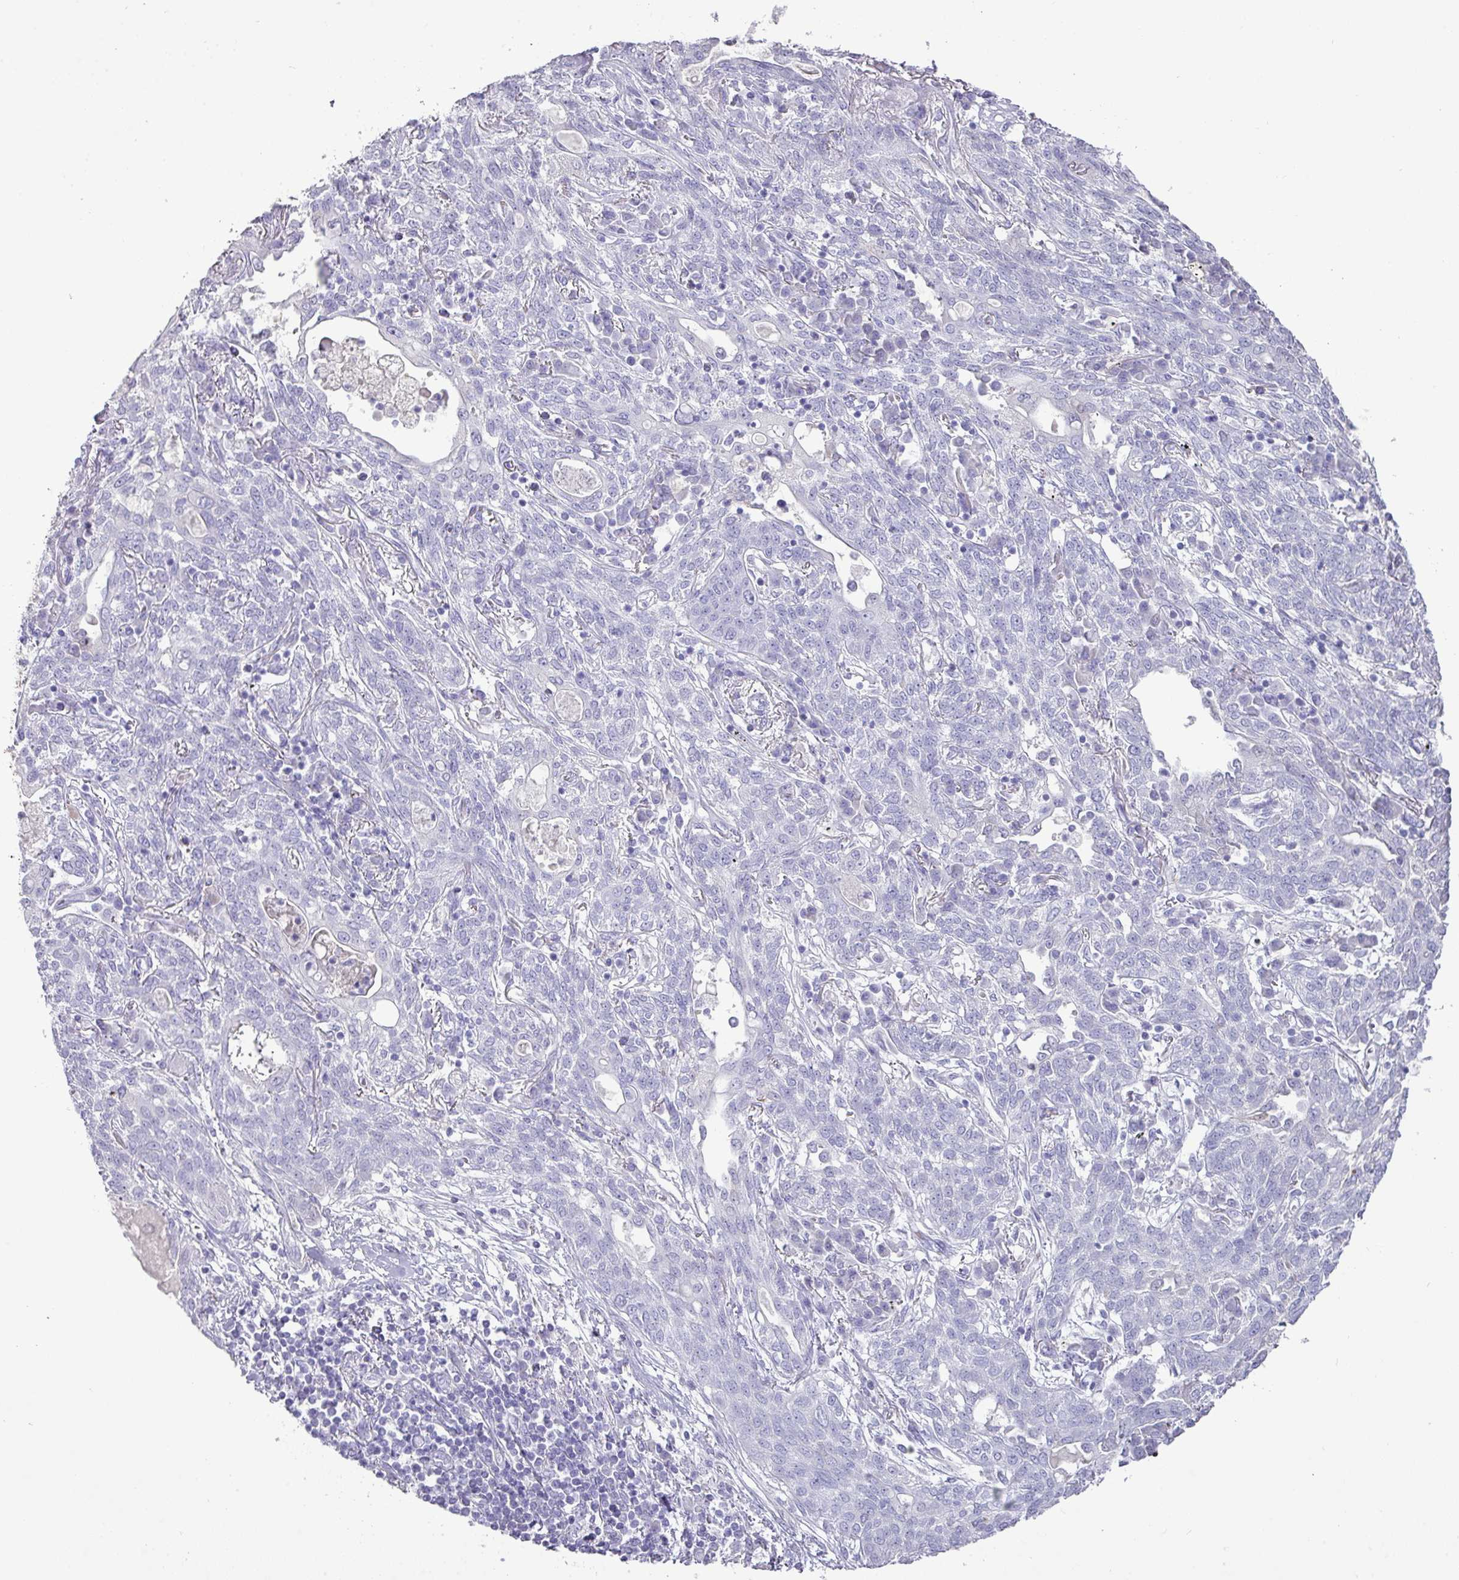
{"staining": {"intensity": "negative", "quantity": "none", "location": "none"}, "tissue": "lung cancer", "cell_type": "Tumor cells", "image_type": "cancer", "snomed": [{"axis": "morphology", "description": "Squamous cell carcinoma, NOS"}, {"axis": "topography", "description": "Lung"}], "caption": "Human lung cancer (squamous cell carcinoma) stained for a protein using immunohistochemistry (IHC) demonstrates no staining in tumor cells.", "gene": "GSTA3", "patient": {"sex": "female", "age": 70}}